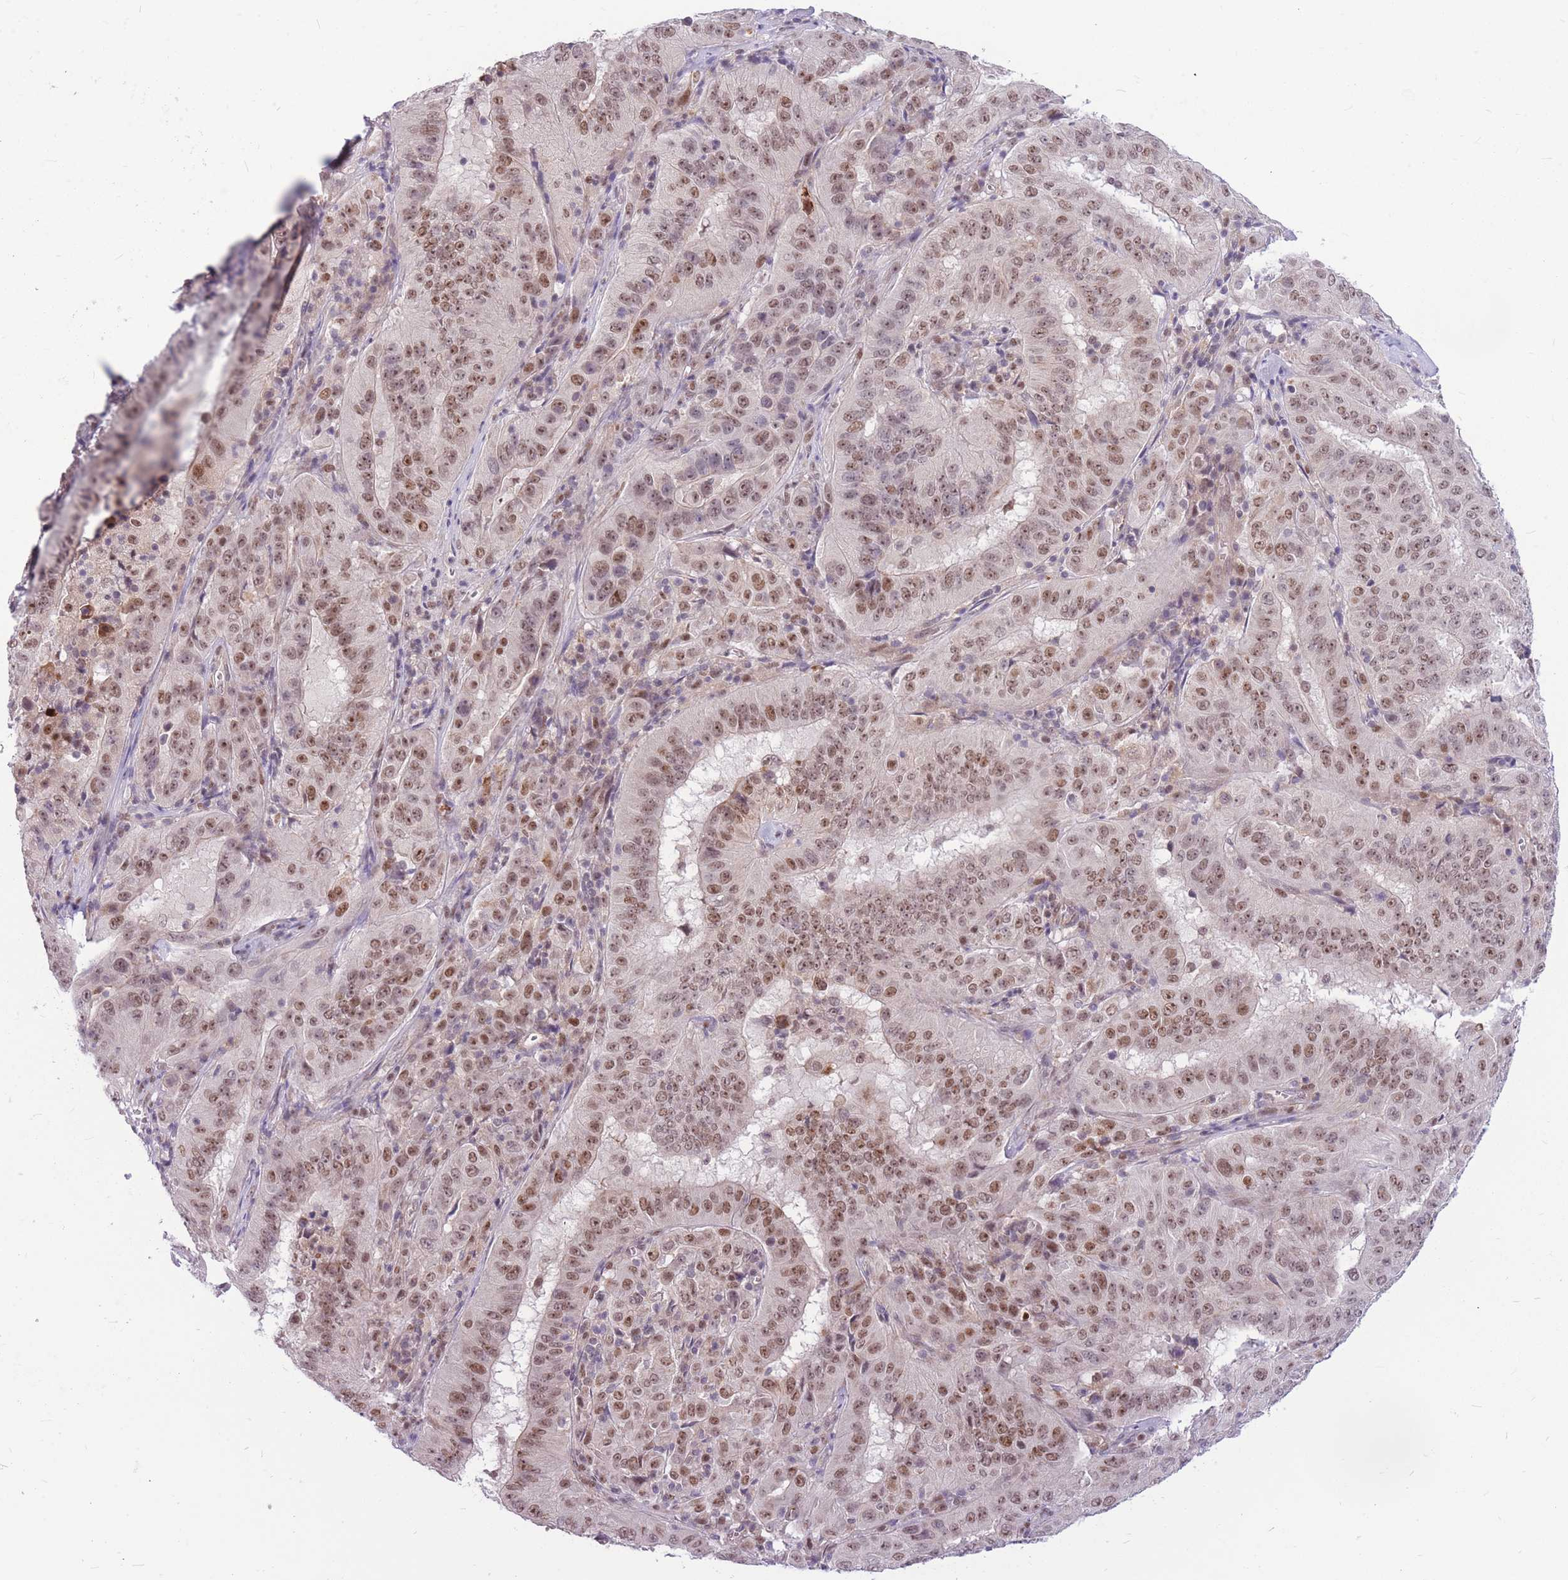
{"staining": {"intensity": "moderate", "quantity": ">75%", "location": "nuclear"}, "tissue": "pancreatic cancer", "cell_type": "Tumor cells", "image_type": "cancer", "snomed": [{"axis": "morphology", "description": "Adenocarcinoma, NOS"}, {"axis": "topography", "description": "Pancreas"}], "caption": "Pancreatic cancer (adenocarcinoma) stained with immunohistochemistry reveals moderate nuclear expression in approximately >75% of tumor cells.", "gene": "ERCC2", "patient": {"sex": "male", "age": 63}}